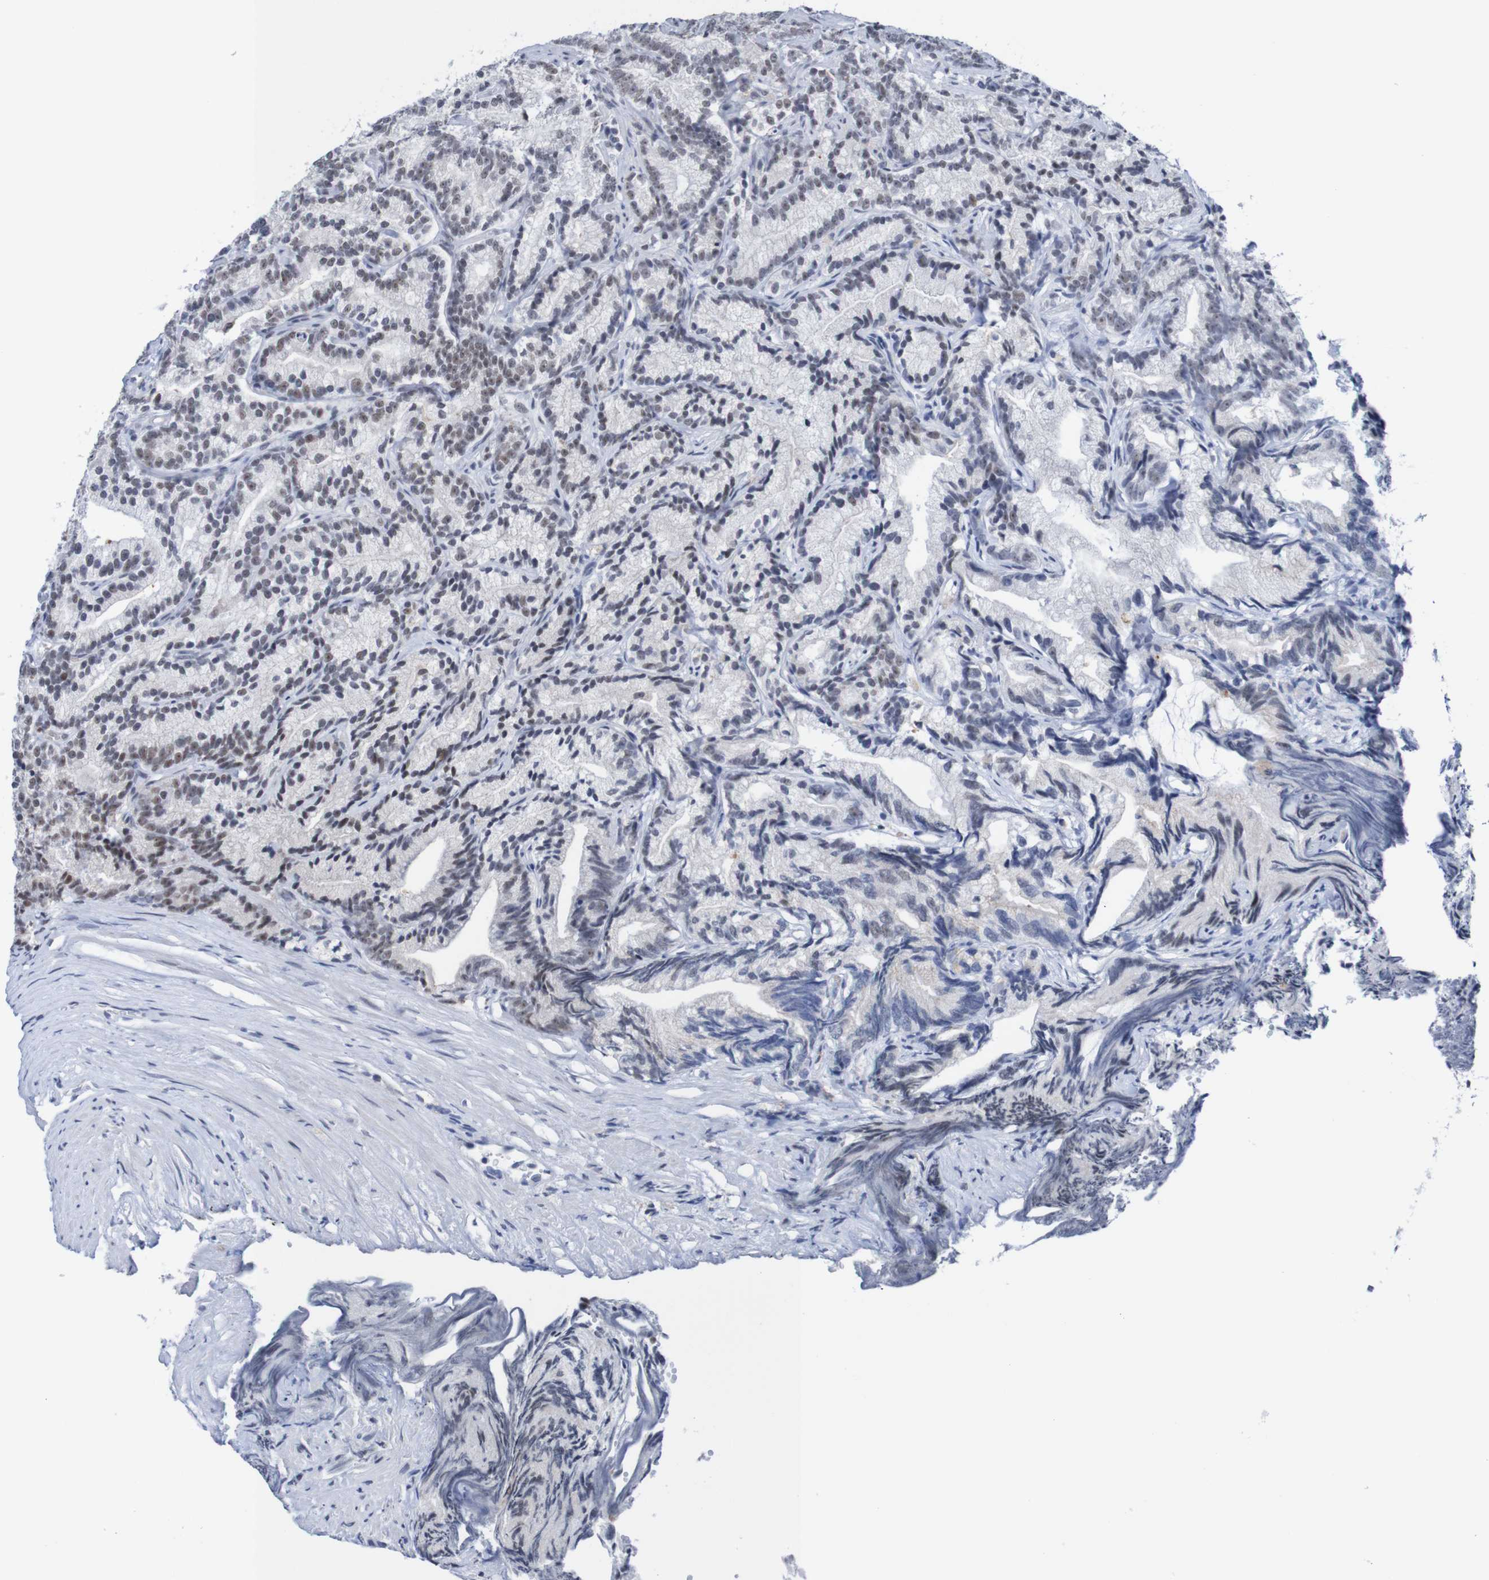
{"staining": {"intensity": "moderate", "quantity": "<25%", "location": "nuclear"}, "tissue": "prostate cancer", "cell_type": "Tumor cells", "image_type": "cancer", "snomed": [{"axis": "morphology", "description": "Adenocarcinoma, Low grade"}, {"axis": "topography", "description": "Prostate"}], "caption": "Immunohistochemical staining of prostate cancer reveals moderate nuclear protein staining in about <25% of tumor cells. Immunohistochemistry (ihc) stains the protein of interest in brown and the nuclei are stained blue.", "gene": "CDC5L", "patient": {"sex": "male", "age": 89}}